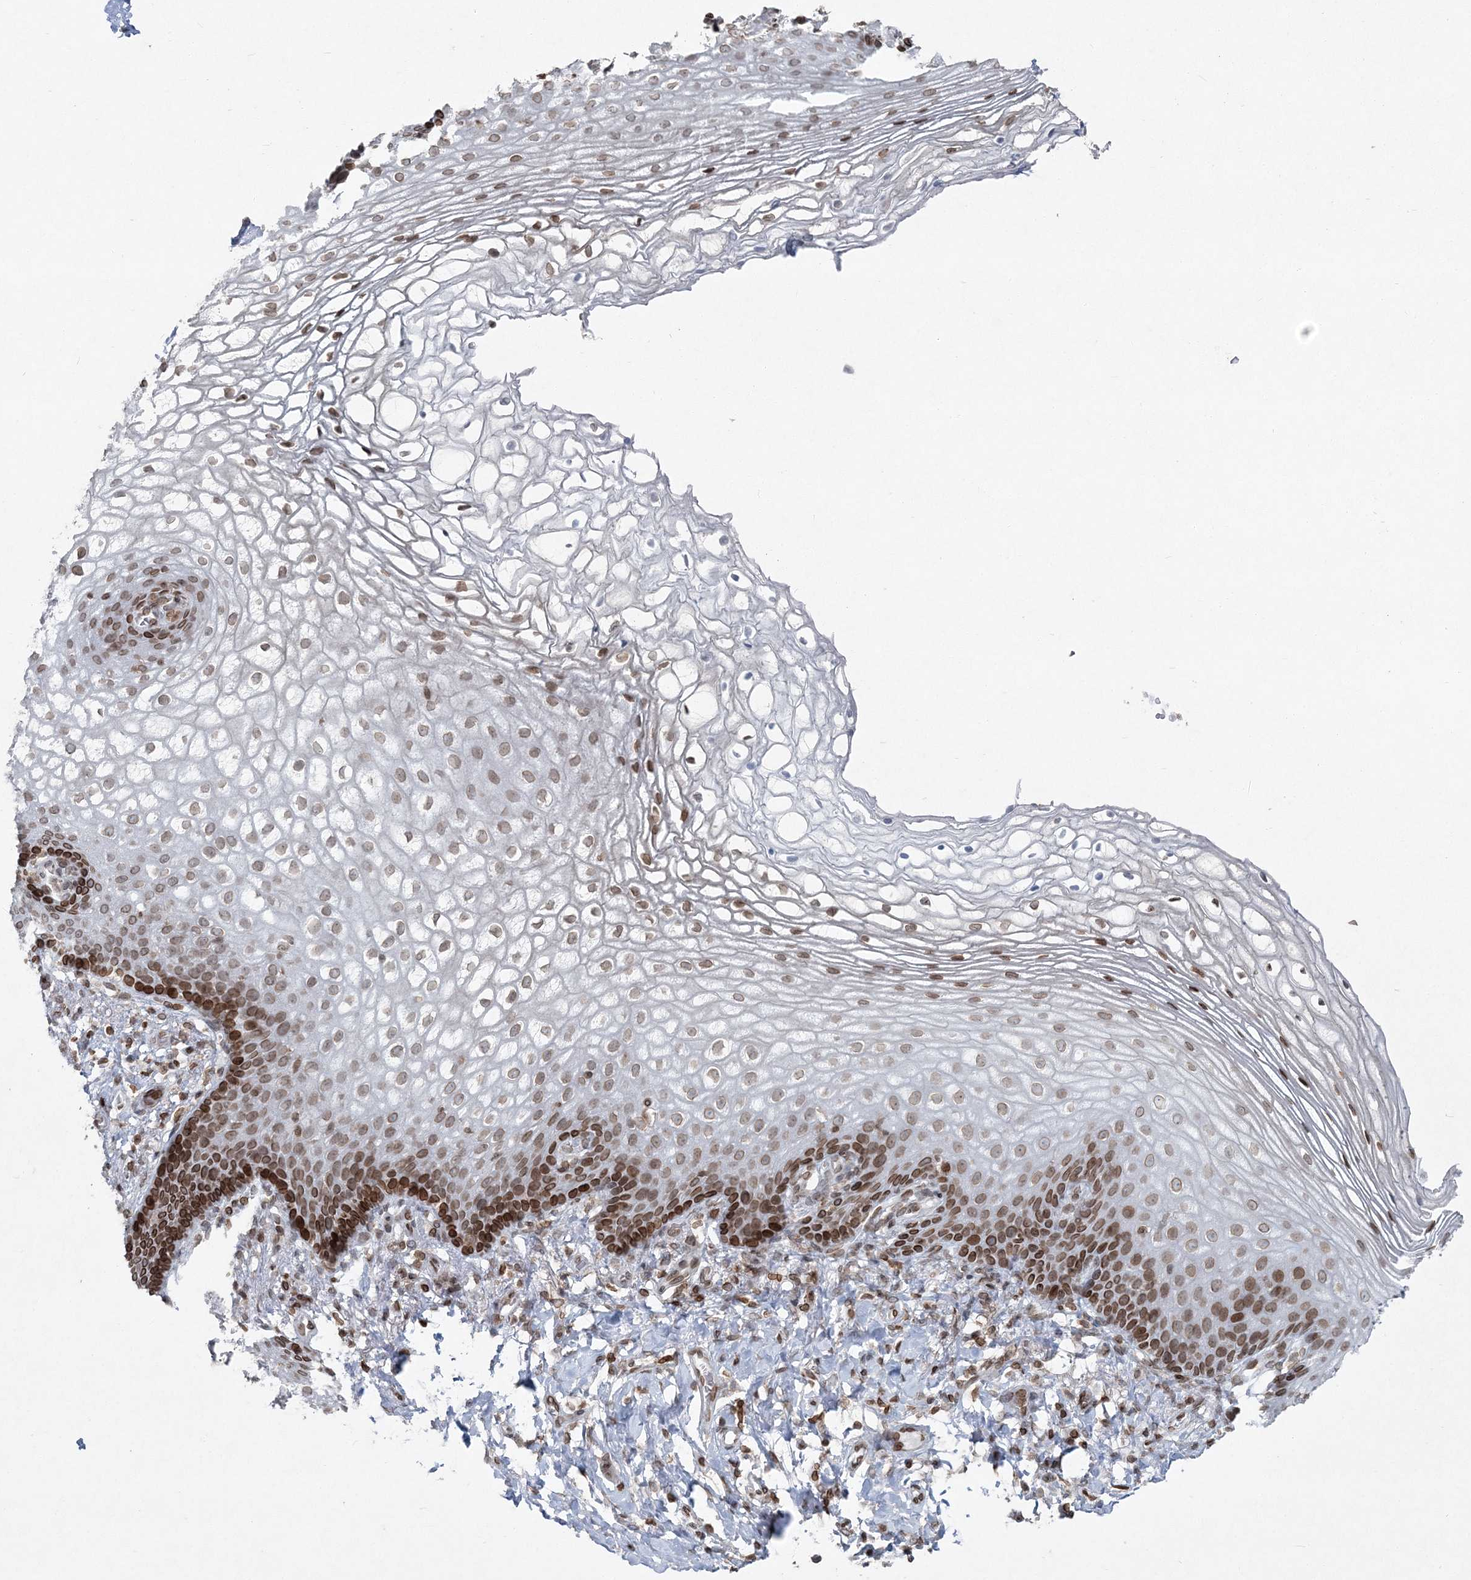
{"staining": {"intensity": "strong", "quantity": "25%-75%", "location": "cytoplasmic/membranous,nuclear"}, "tissue": "vagina", "cell_type": "Squamous epithelial cells", "image_type": "normal", "snomed": [{"axis": "morphology", "description": "Normal tissue, NOS"}, {"axis": "topography", "description": "Vagina"}], "caption": "Strong cytoplasmic/membranous,nuclear expression is identified in about 25%-75% of squamous epithelial cells in benign vagina.", "gene": "GJD4", "patient": {"sex": "female", "age": 60}}